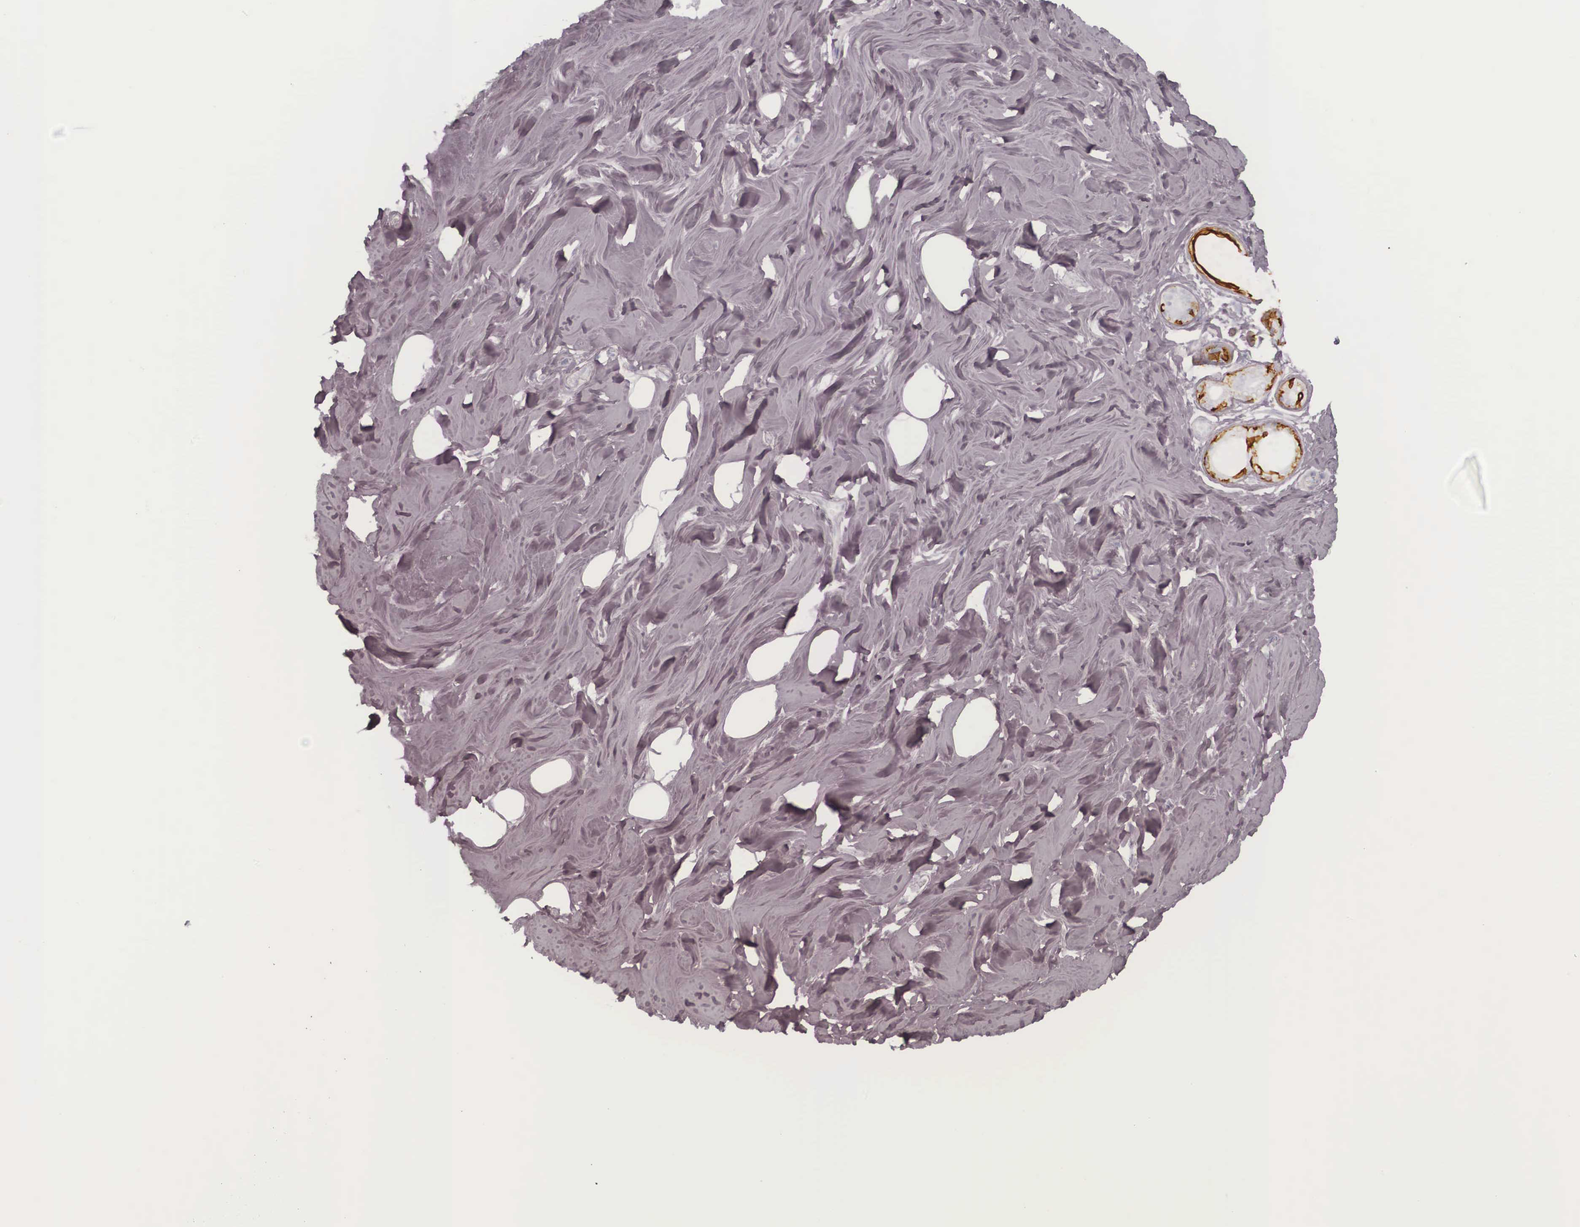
{"staining": {"intensity": "negative", "quantity": "none", "location": "none"}, "tissue": "breast", "cell_type": "Adipocytes", "image_type": "normal", "snomed": [{"axis": "morphology", "description": "Normal tissue, NOS"}, {"axis": "topography", "description": "Breast"}], "caption": "The photomicrograph demonstrates no staining of adipocytes in normal breast. The staining is performed using DAB (3,3'-diaminobenzidine) brown chromogen with nuclei counter-stained in using hematoxylin.", "gene": "KRT14", "patient": {"sex": "female", "age": 54}}